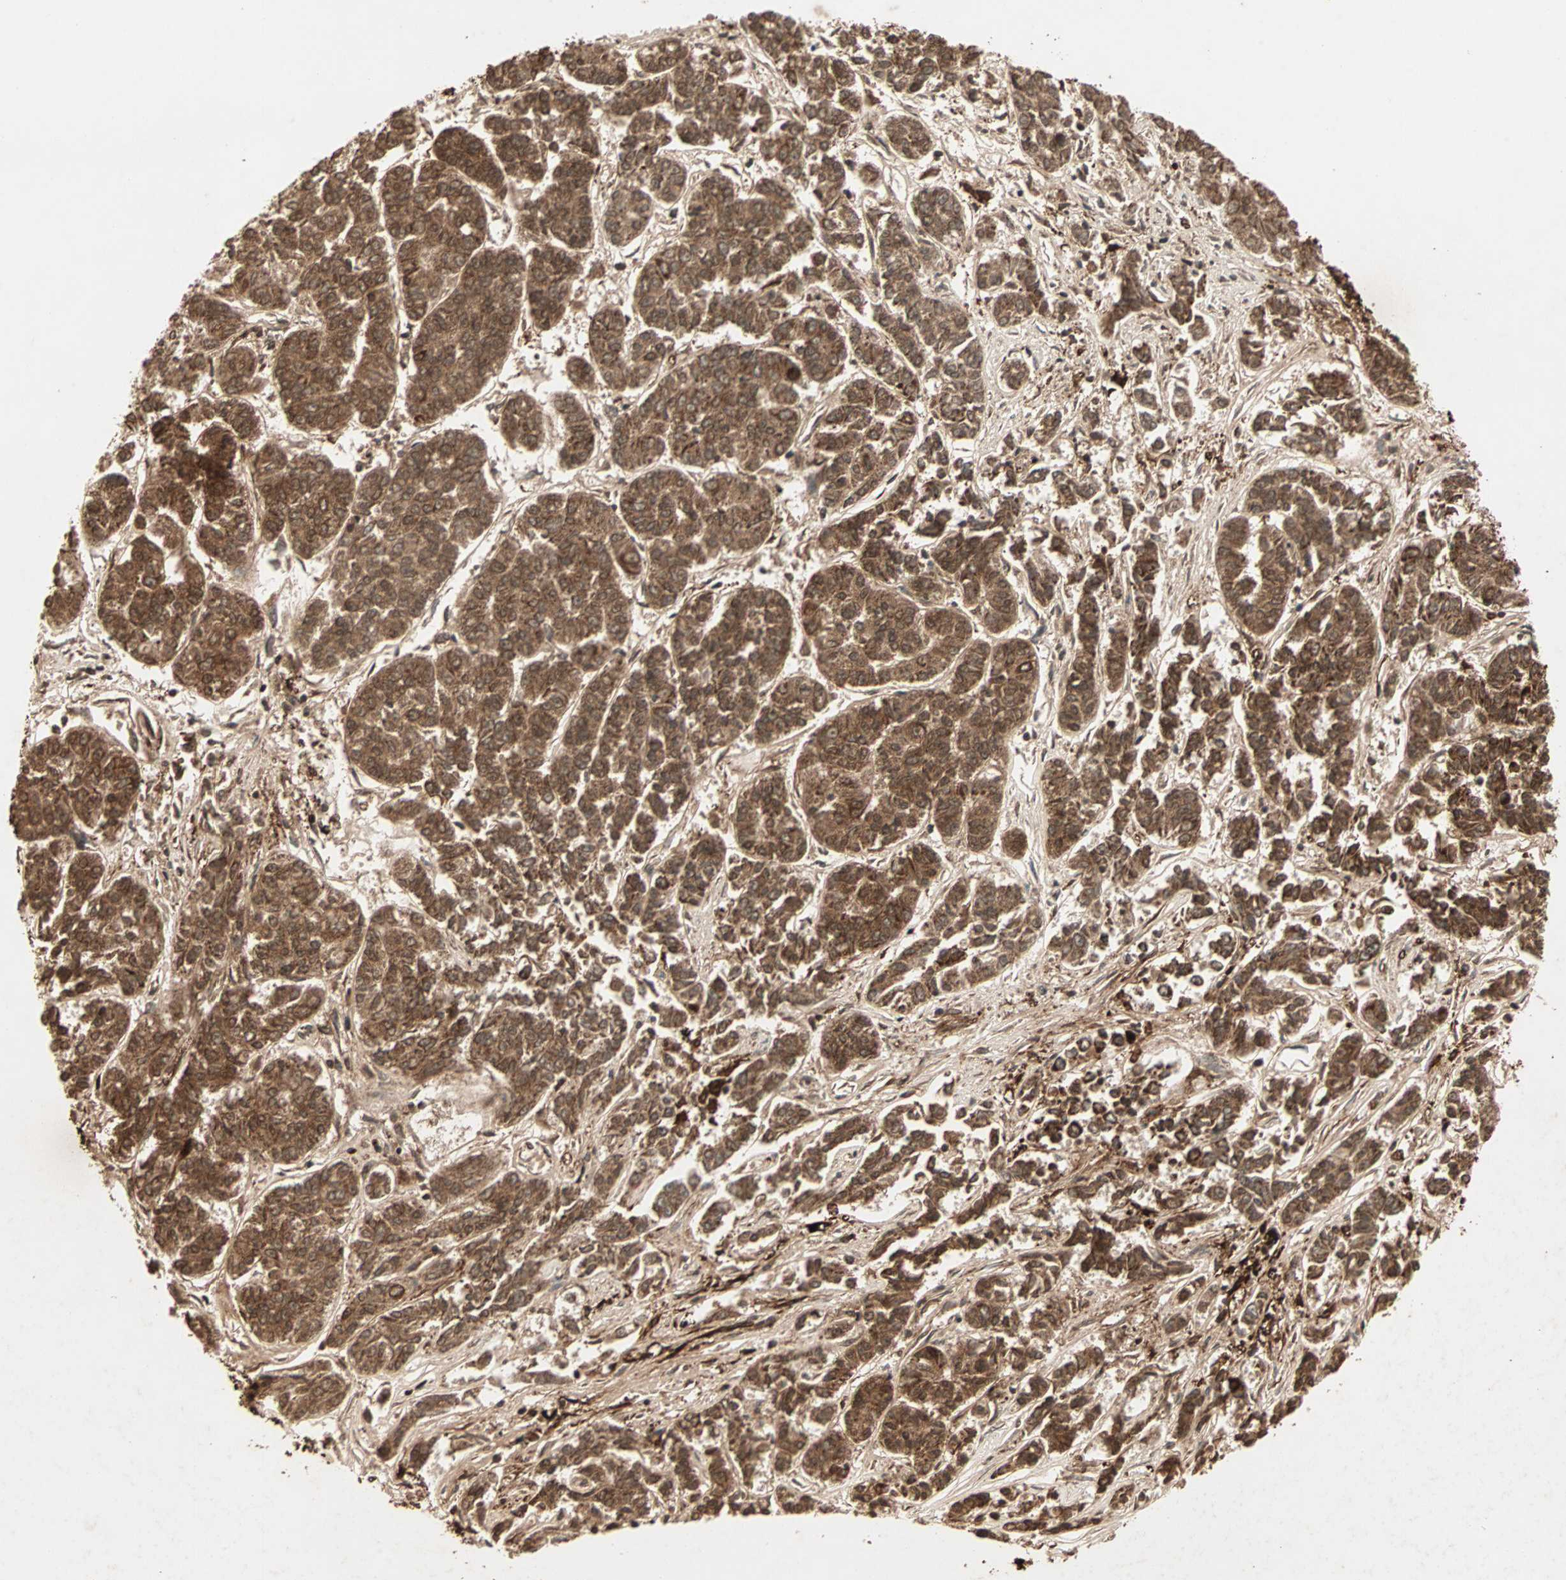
{"staining": {"intensity": "strong", "quantity": ">75%", "location": "cytoplasmic/membranous"}, "tissue": "lung cancer", "cell_type": "Tumor cells", "image_type": "cancer", "snomed": [{"axis": "morphology", "description": "Adenocarcinoma, NOS"}, {"axis": "topography", "description": "Lung"}], "caption": "Lung cancer (adenocarcinoma) stained with DAB (3,3'-diaminobenzidine) immunohistochemistry shows high levels of strong cytoplasmic/membranous staining in about >75% of tumor cells.", "gene": "RFFL", "patient": {"sex": "male", "age": 84}}